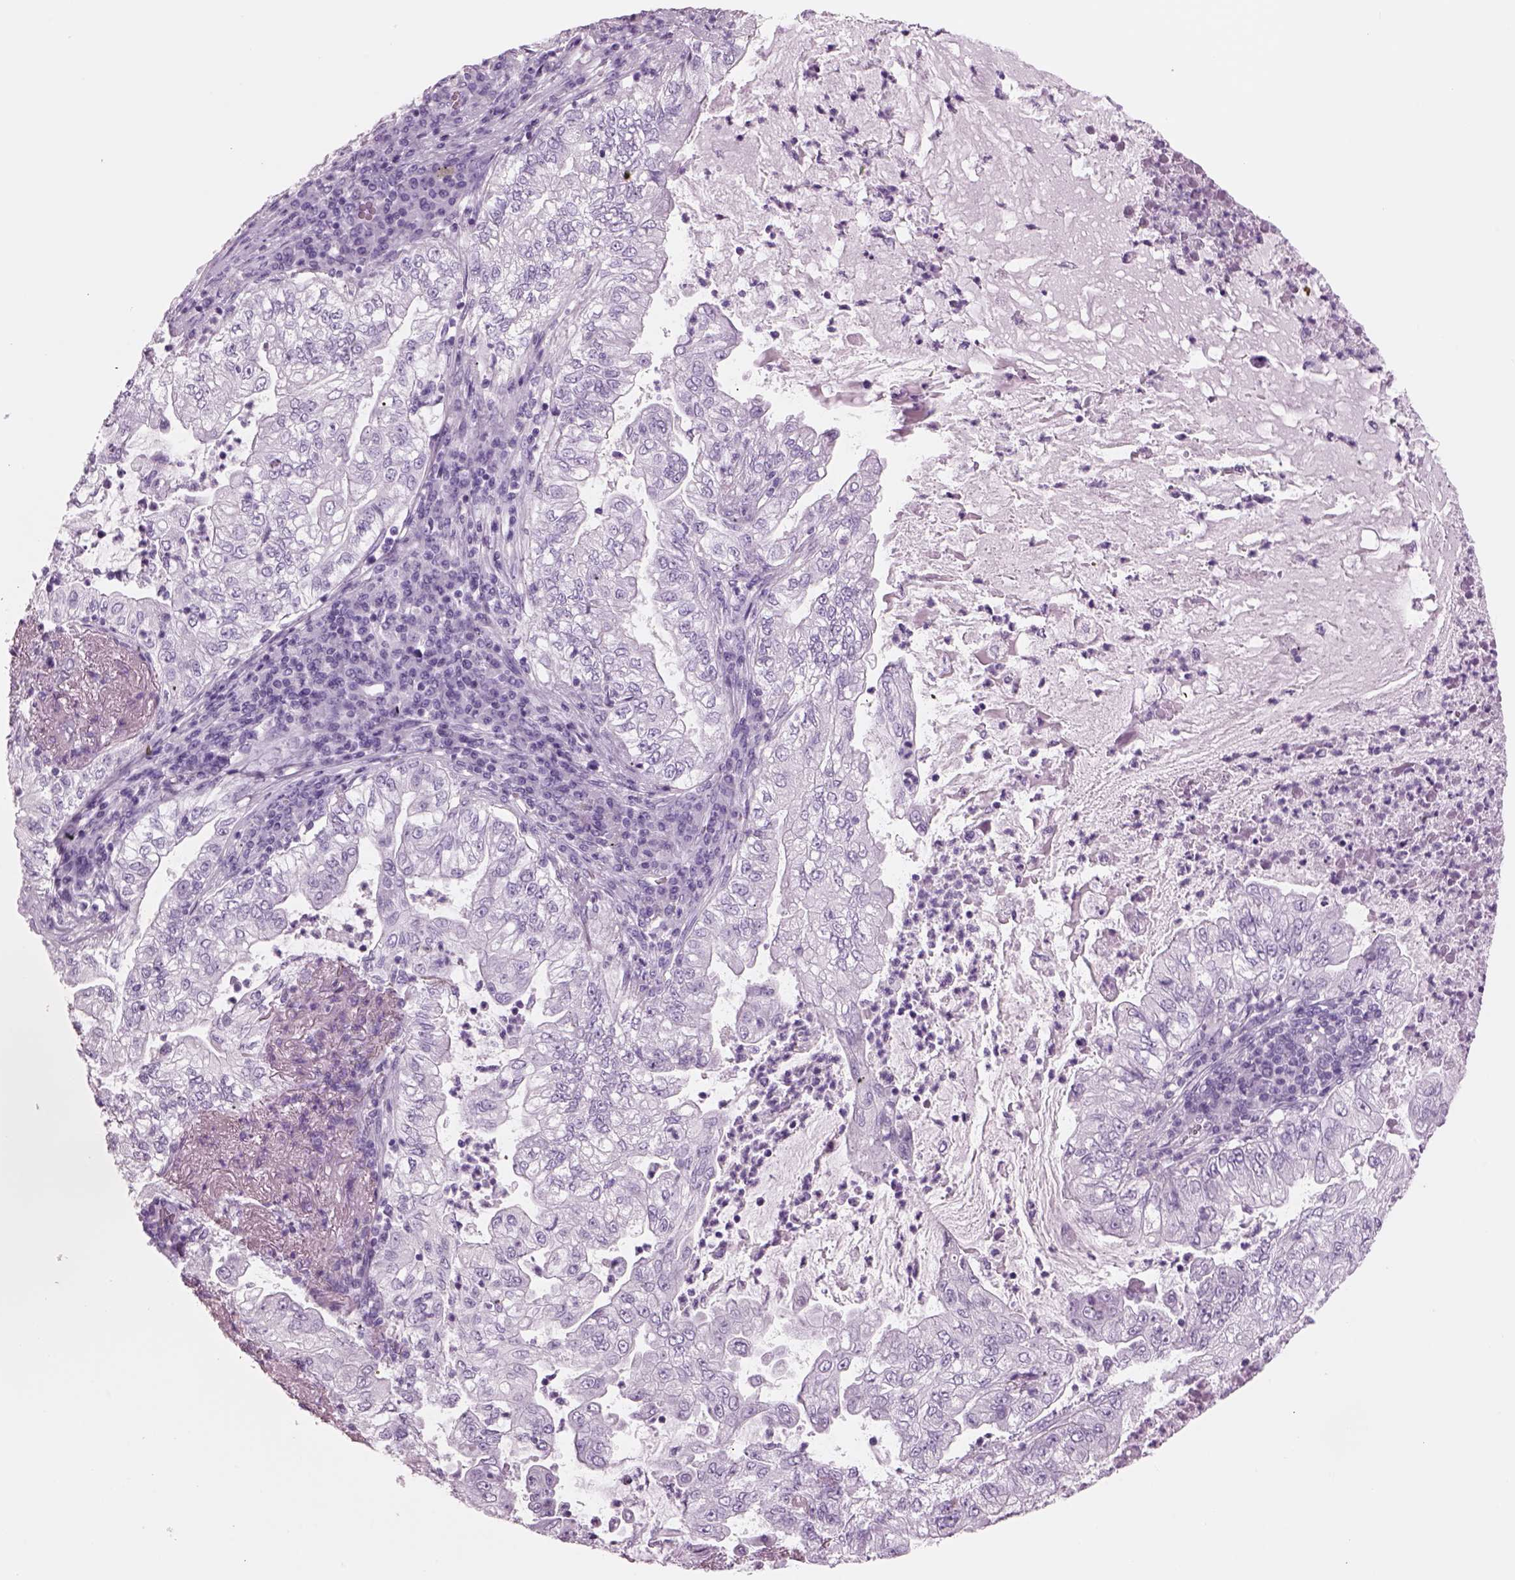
{"staining": {"intensity": "negative", "quantity": "none", "location": "none"}, "tissue": "lung cancer", "cell_type": "Tumor cells", "image_type": "cancer", "snomed": [{"axis": "morphology", "description": "Adenocarcinoma, NOS"}, {"axis": "topography", "description": "Lung"}], "caption": "A photomicrograph of lung cancer stained for a protein demonstrates no brown staining in tumor cells.", "gene": "RHO", "patient": {"sex": "female", "age": 73}}